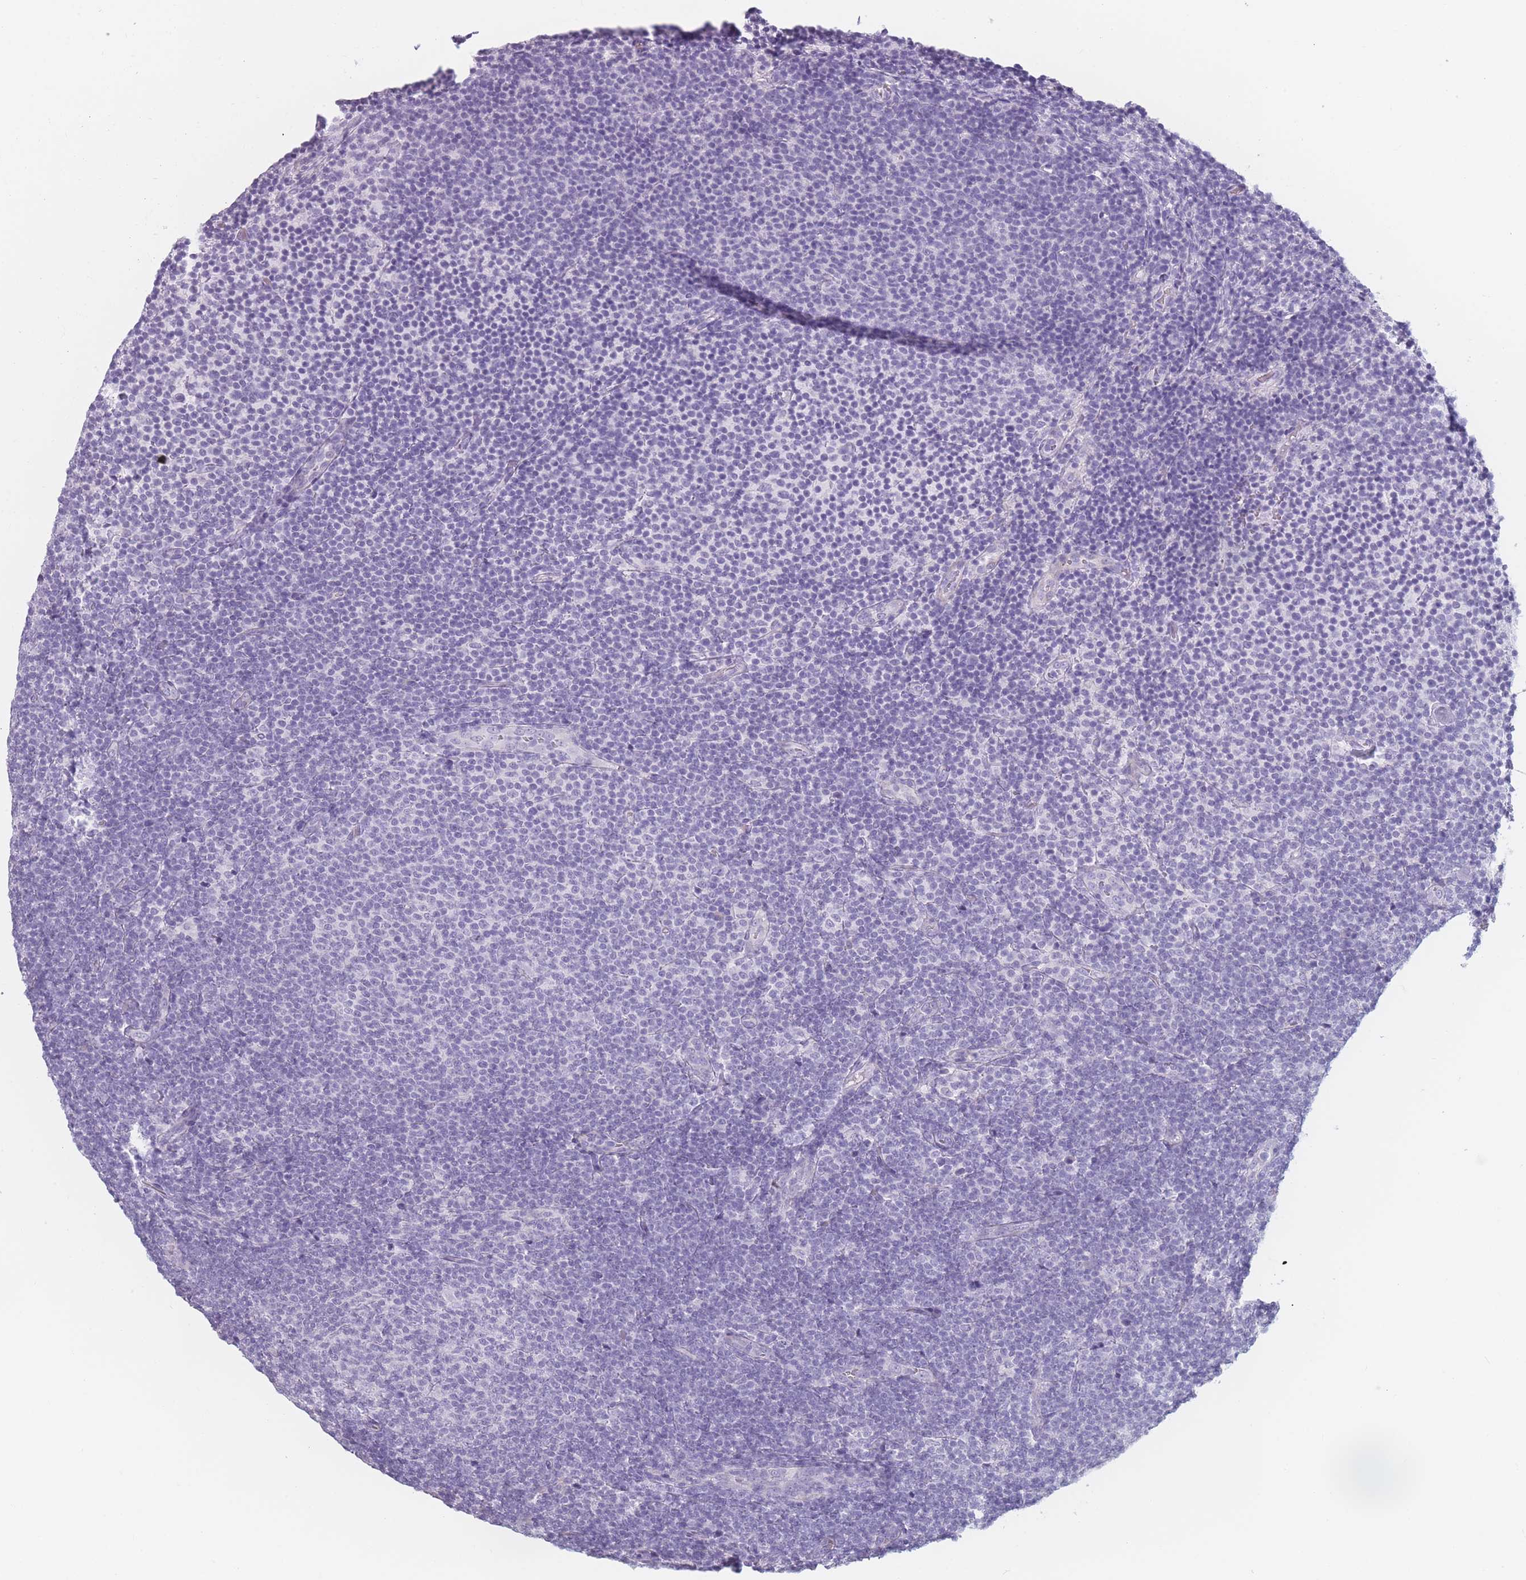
{"staining": {"intensity": "negative", "quantity": "none", "location": "none"}, "tissue": "lymphoma", "cell_type": "Tumor cells", "image_type": "cancer", "snomed": [{"axis": "morphology", "description": "Malignant lymphoma, non-Hodgkin's type, Low grade"}, {"axis": "topography", "description": "Lymph node"}], "caption": "A micrograph of human malignant lymphoma, non-Hodgkin's type (low-grade) is negative for staining in tumor cells.", "gene": "PPFIA3", "patient": {"sex": "male", "age": 66}}